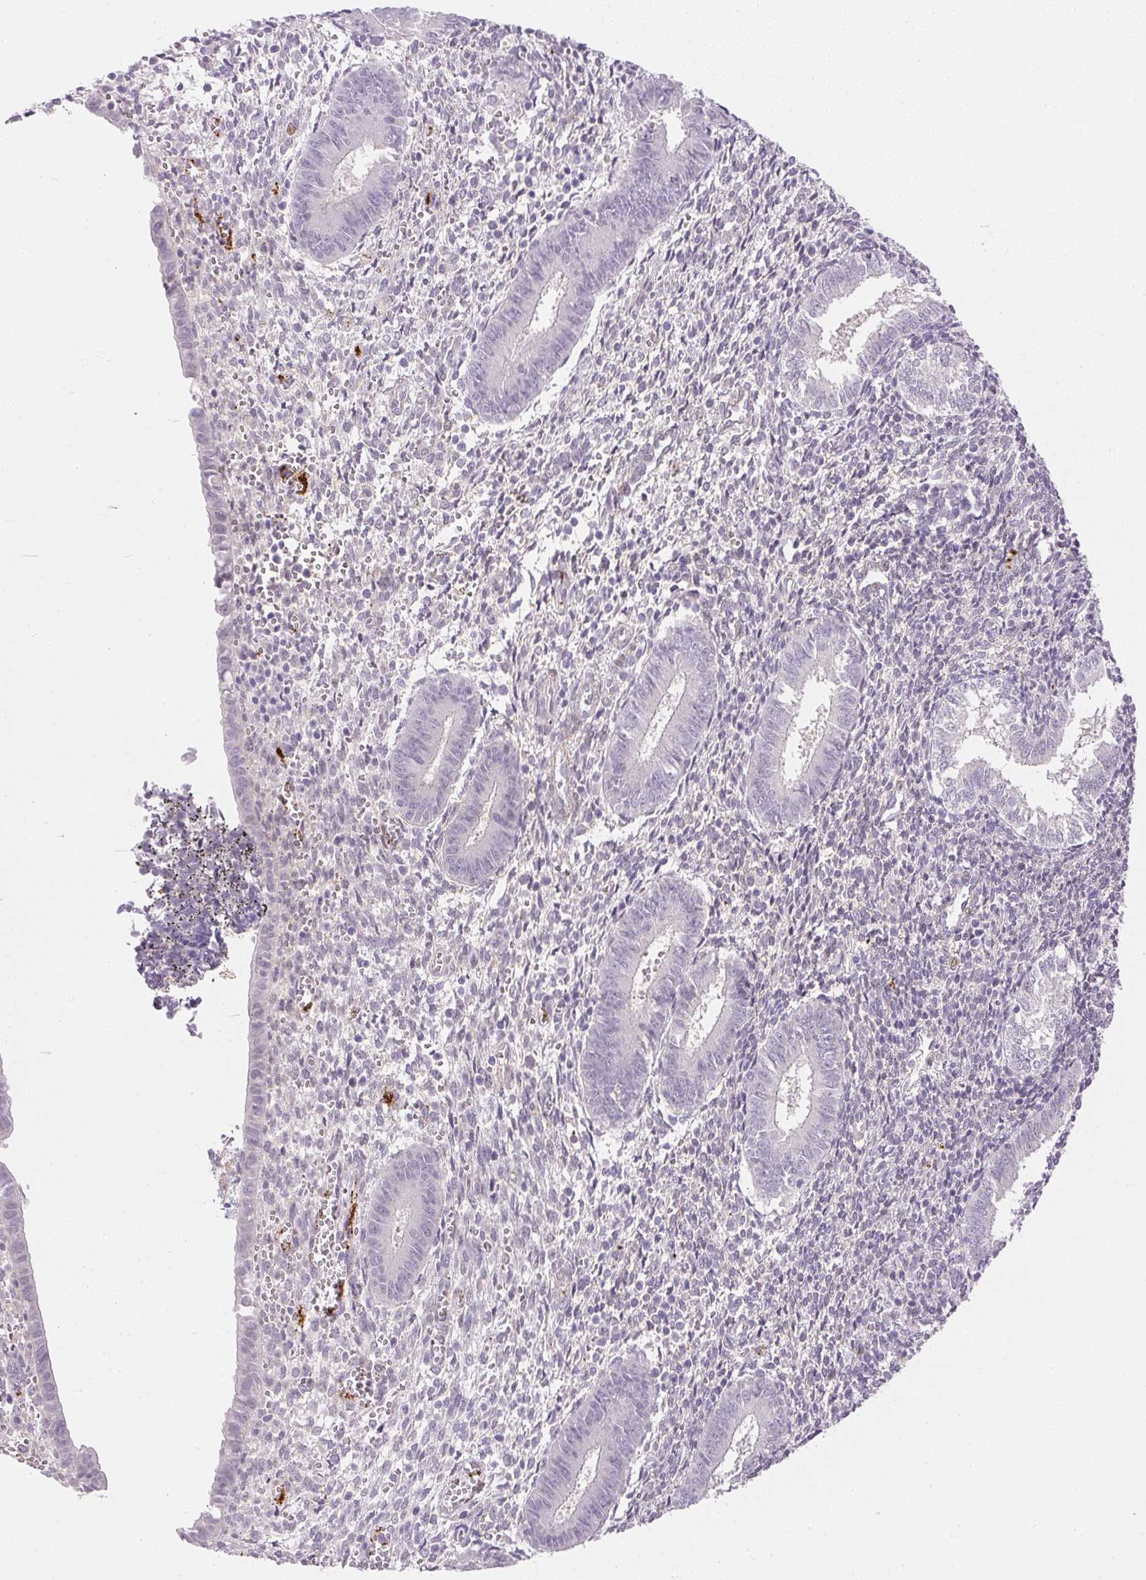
{"staining": {"intensity": "negative", "quantity": "none", "location": "none"}, "tissue": "endometrium", "cell_type": "Cells in endometrial stroma", "image_type": "normal", "snomed": [{"axis": "morphology", "description": "Normal tissue, NOS"}, {"axis": "topography", "description": "Endometrium"}], "caption": "Immunohistochemistry (IHC) histopathology image of benign human endometrium stained for a protein (brown), which shows no staining in cells in endometrial stroma. (Immunohistochemistry (IHC), brightfield microscopy, high magnification).", "gene": "PRL", "patient": {"sex": "female", "age": 25}}